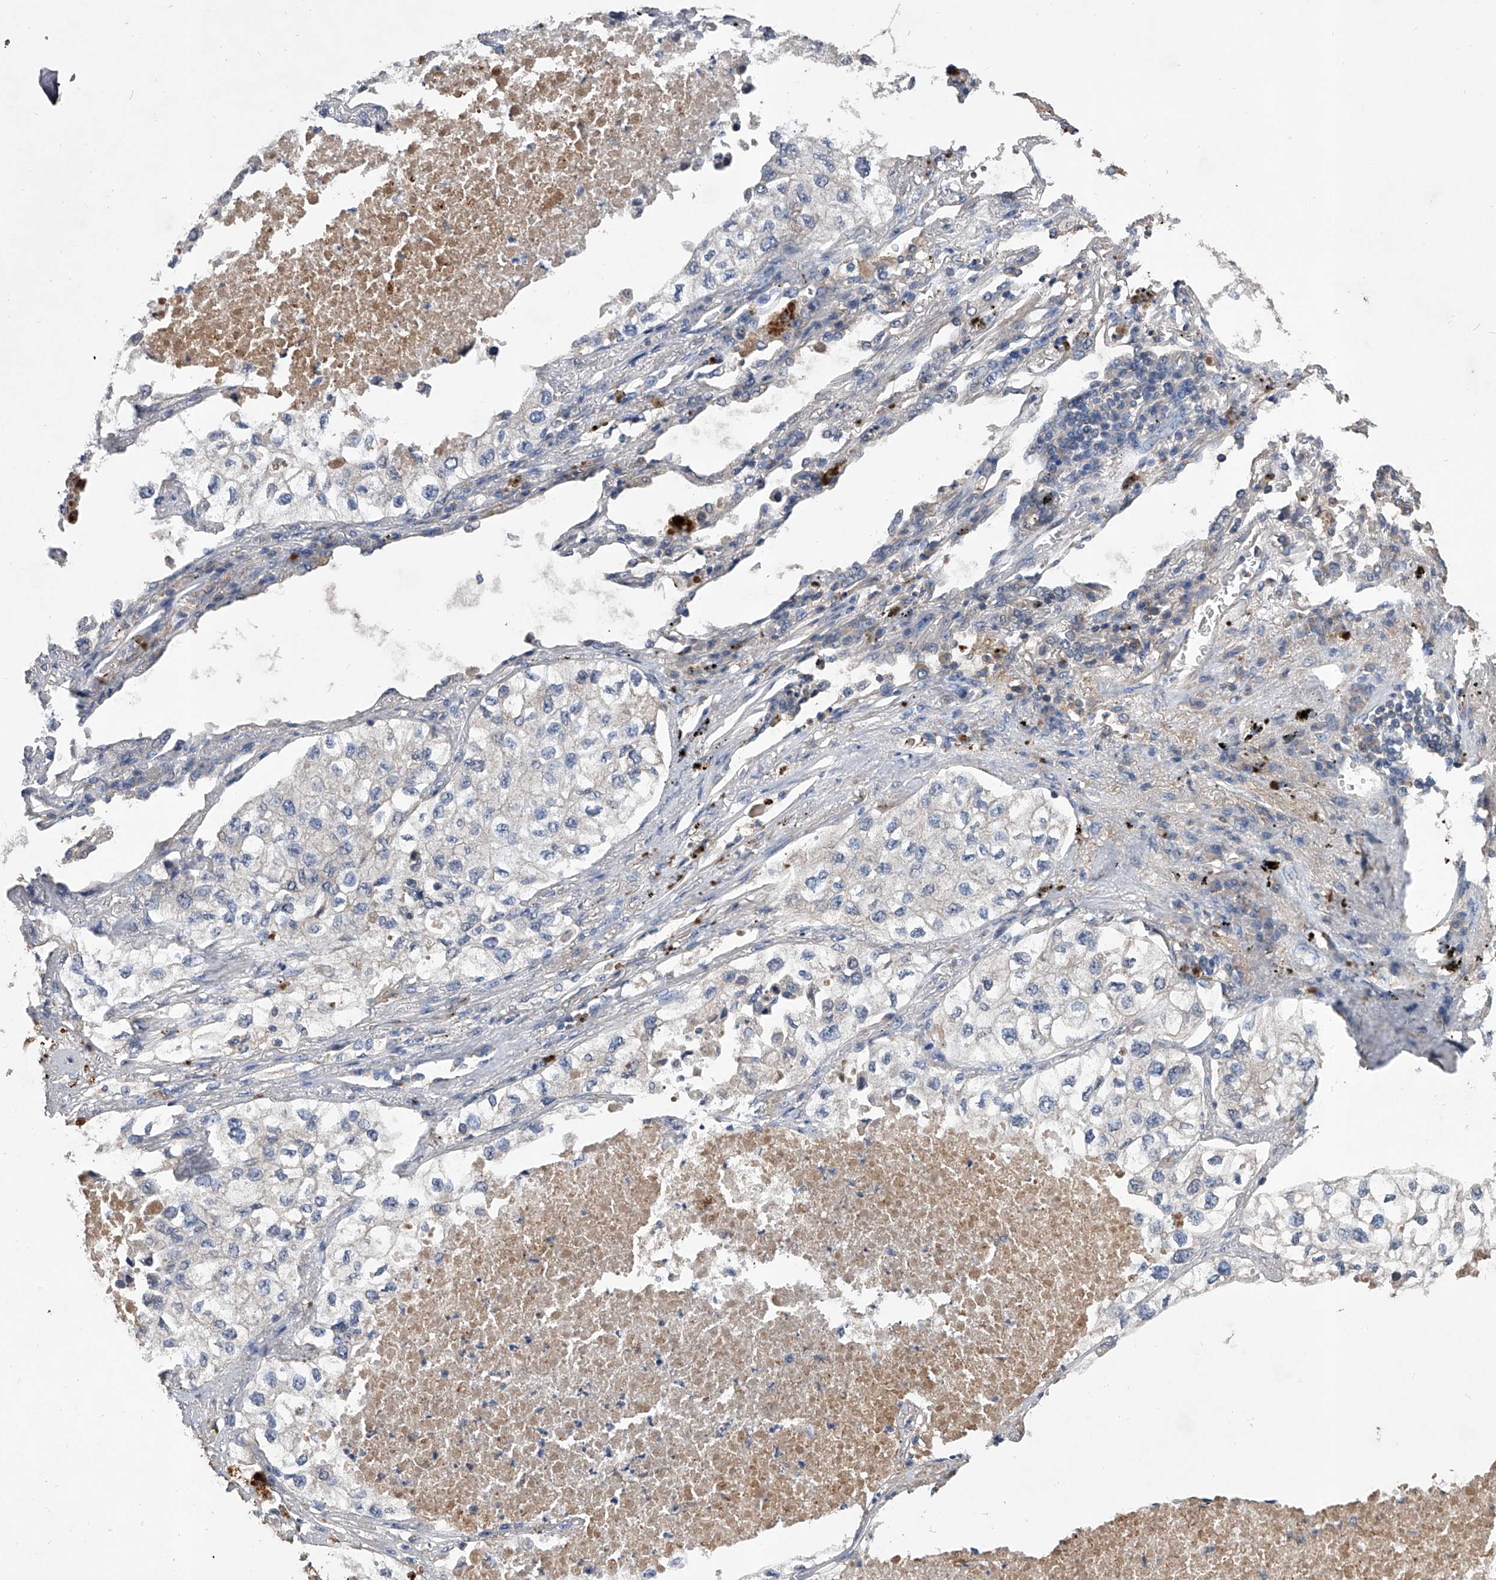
{"staining": {"intensity": "negative", "quantity": "none", "location": "none"}, "tissue": "lung cancer", "cell_type": "Tumor cells", "image_type": "cancer", "snomed": [{"axis": "morphology", "description": "Adenocarcinoma, NOS"}, {"axis": "topography", "description": "Lung"}], "caption": "IHC photomicrograph of human lung adenocarcinoma stained for a protein (brown), which demonstrates no expression in tumor cells.", "gene": "C5", "patient": {"sex": "male", "age": 63}}